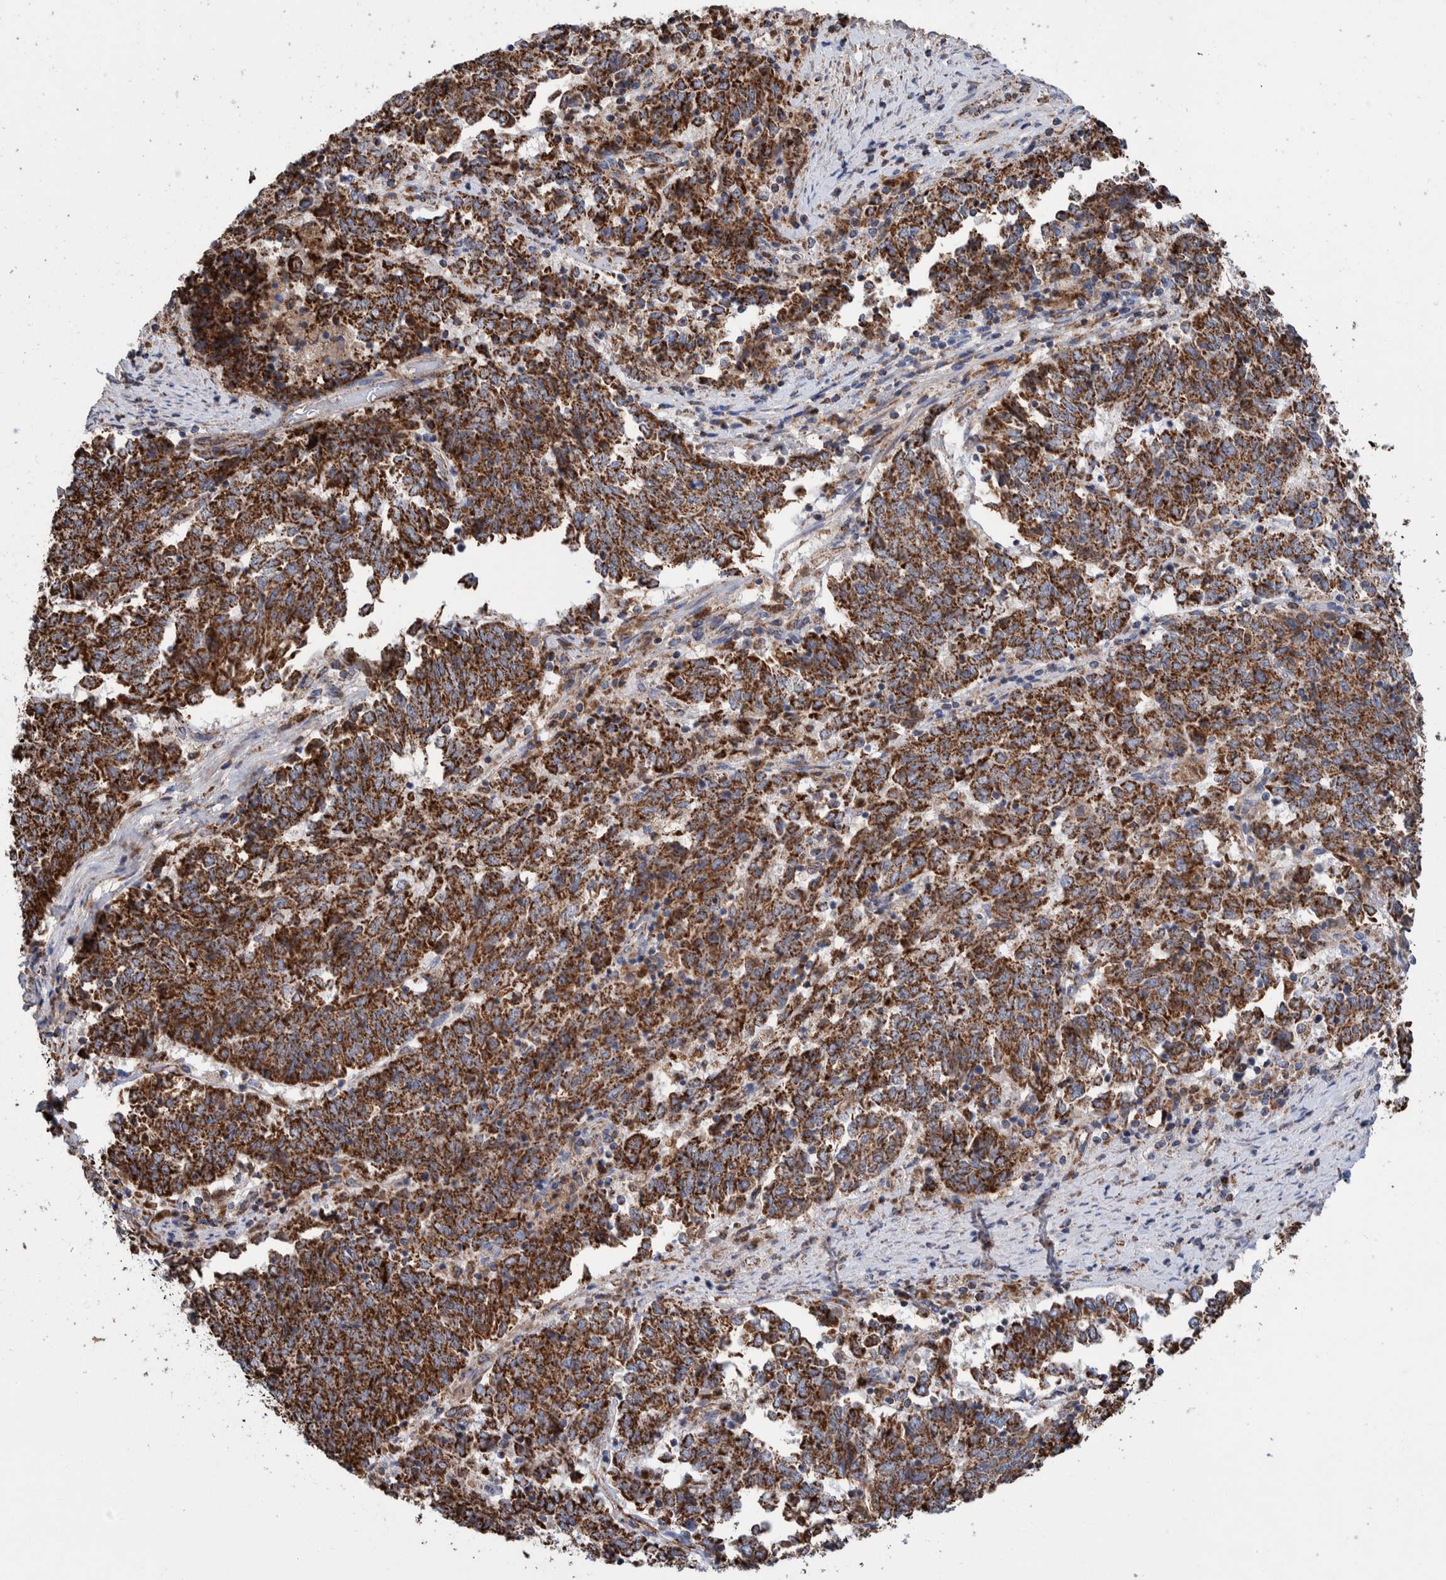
{"staining": {"intensity": "strong", "quantity": ">75%", "location": "cytoplasmic/membranous"}, "tissue": "endometrial cancer", "cell_type": "Tumor cells", "image_type": "cancer", "snomed": [{"axis": "morphology", "description": "Adenocarcinoma, NOS"}, {"axis": "topography", "description": "Endometrium"}], "caption": "Adenocarcinoma (endometrial) stained with DAB IHC exhibits high levels of strong cytoplasmic/membranous positivity in about >75% of tumor cells.", "gene": "DECR1", "patient": {"sex": "female", "age": 80}}